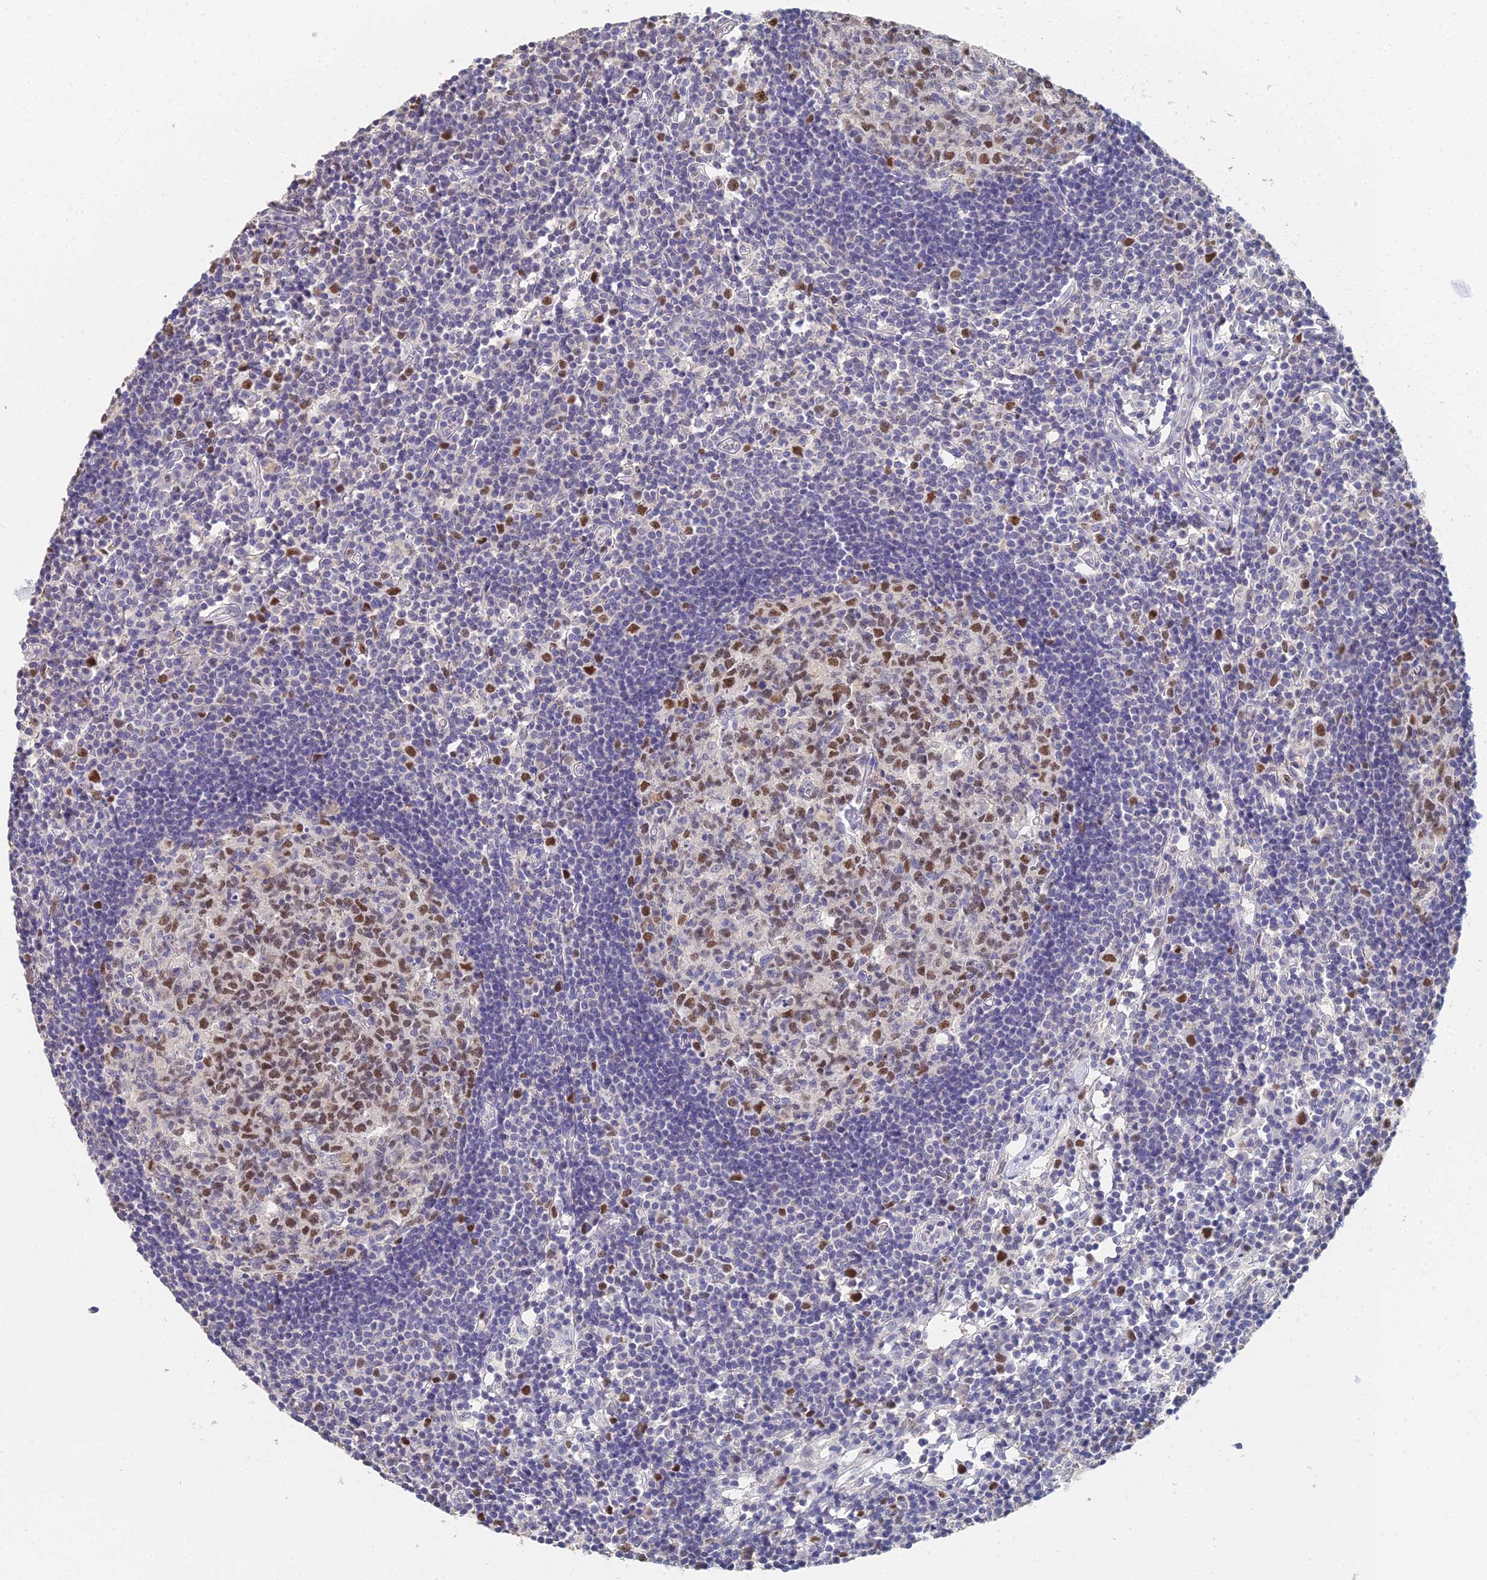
{"staining": {"intensity": "moderate", "quantity": ">75%", "location": "nuclear"}, "tissue": "lymph node", "cell_type": "Germinal center cells", "image_type": "normal", "snomed": [{"axis": "morphology", "description": "Normal tissue, NOS"}, {"axis": "topography", "description": "Lymph node"}], "caption": "Protein staining of normal lymph node displays moderate nuclear expression in about >75% of germinal center cells.", "gene": "MCM2", "patient": {"sex": "female", "age": 55}}